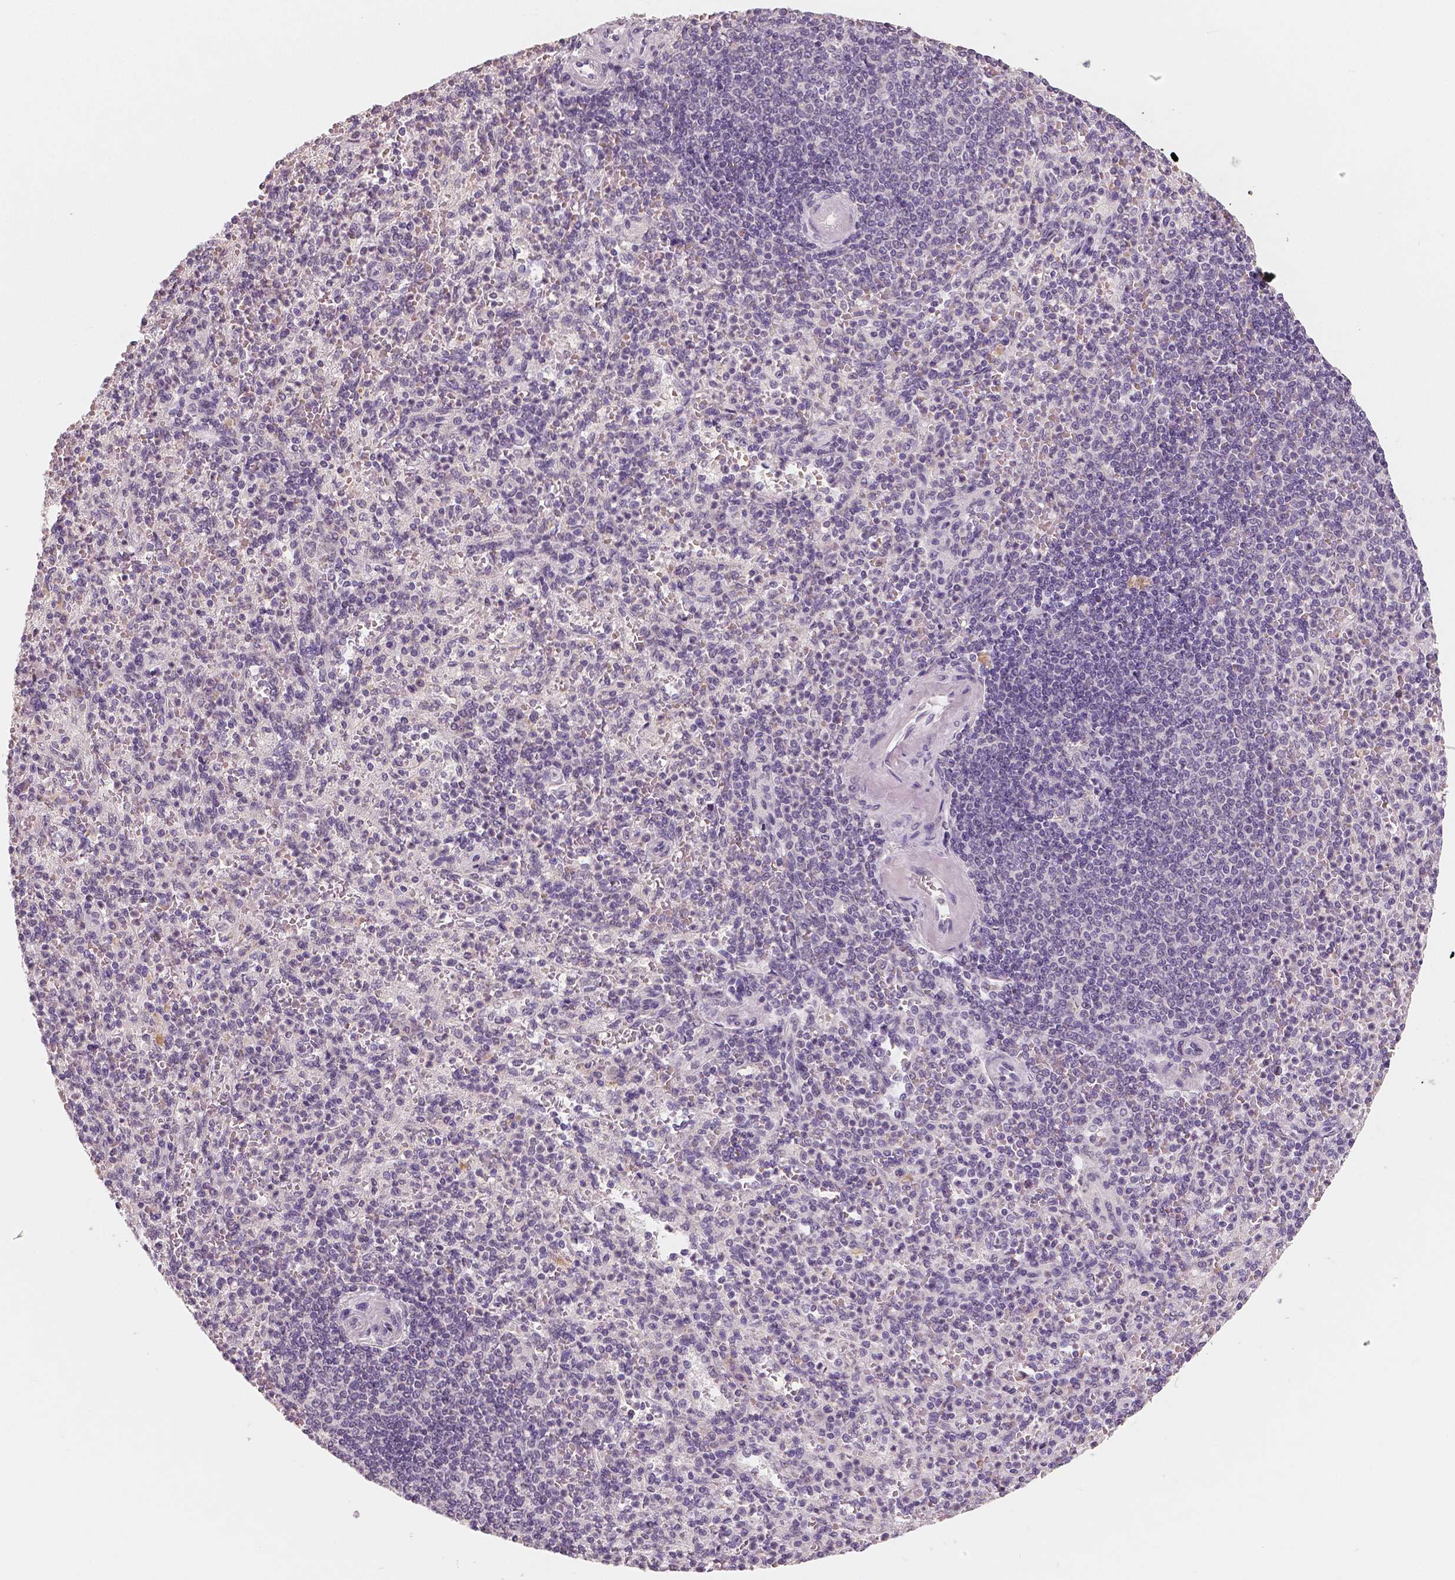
{"staining": {"intensity": "negative", "quantity": "none", "location": "none"}, "tissue": "spleen", "cell_type": "Cells in red pulp", "image_type": "normal", "snomed": [{"axis": "morphology", "description": "Normal tissue, NOS"}, {"axis": "topography", "description": "Spleen"}], "caption": "Histopathology image shows no protein expression in cells in red pulp of unremarkable spleen.", "gene": "RNASE7", "patient": {"sex": "female", "age": 74}}